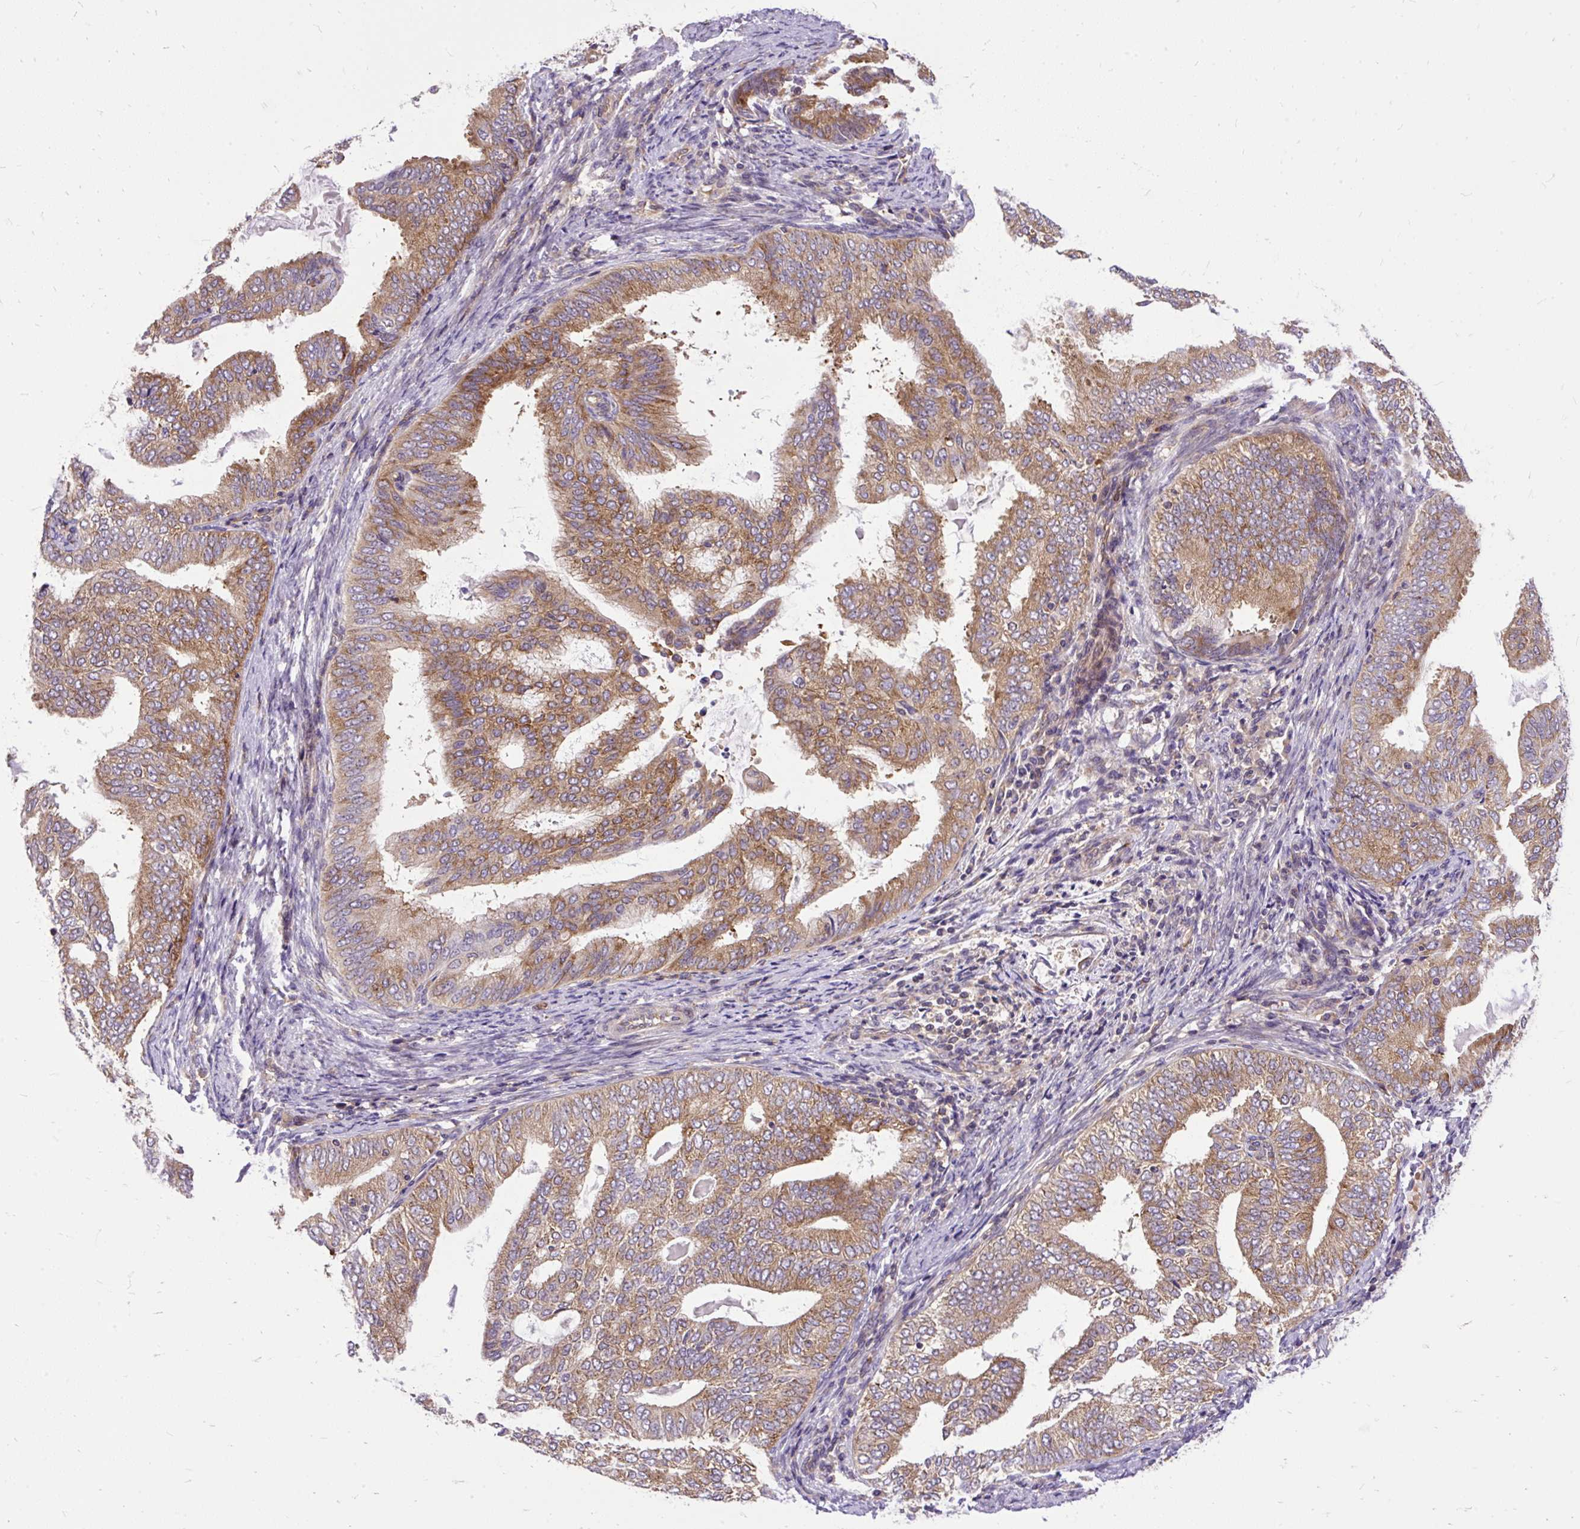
{"staining": {"intensity": "moderate", "quantity": ">75%", "location": "cytoplasmic/membranous"}, "tissue": "endometrial cancer", "cell_type": "Tumor cells", "image_type": "cancer", "snomed": [{"axis": "morphology", "description": "Adenocarcinoma, NOS"}, {"axis": "topography", "description": "Endometrium"}], "caption": "Immunohistochemical staining of human endometrial cancer shows moderate cytoplasmic/membranous protein positivity in about >75% of tumor cells.", "gene": "TRIM17", "patient": {"sex": "female", "age": 58}}